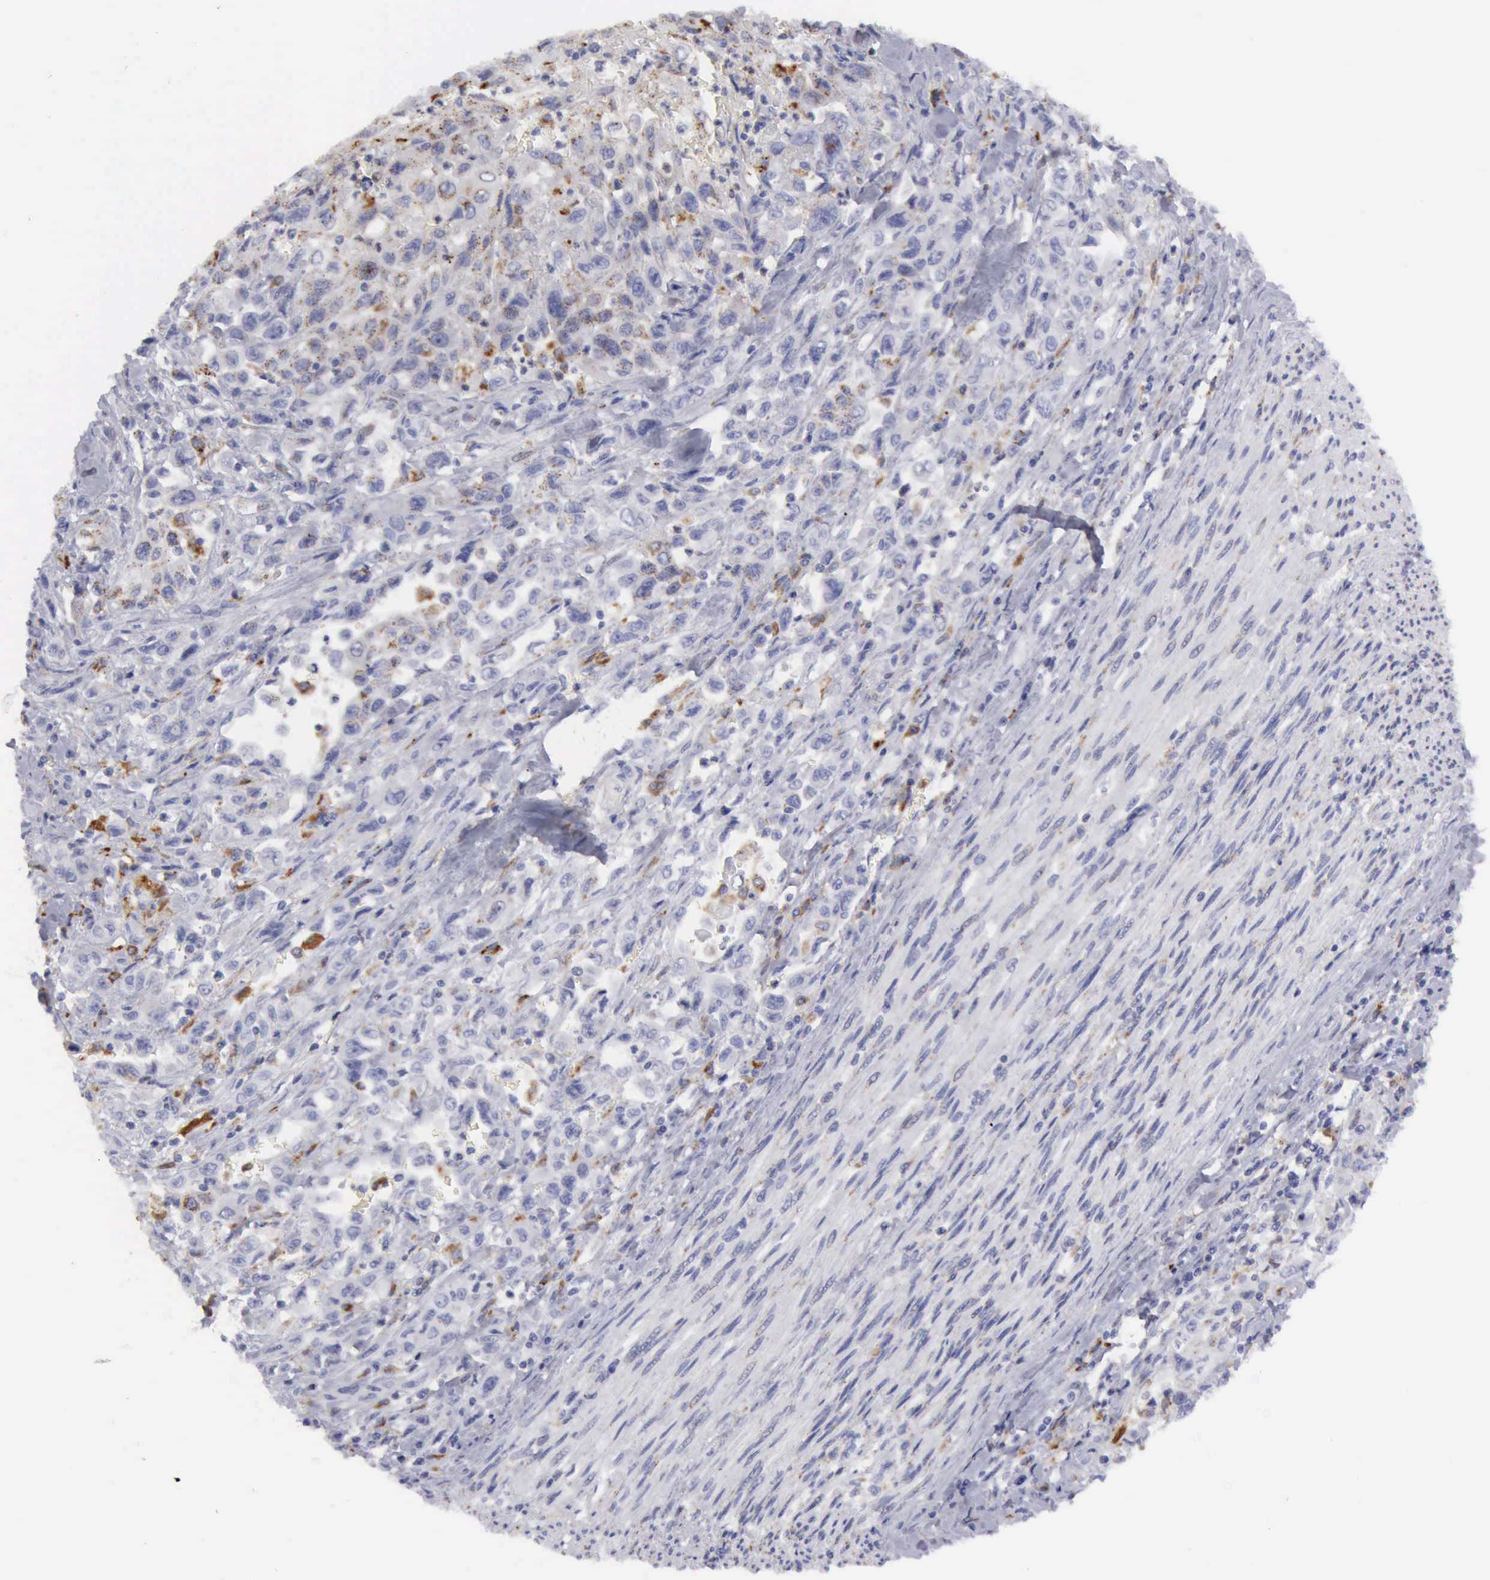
{"staining": {"intensity": "moderate", "quantity": "25%-75%", "location": "cytoplasmic/membranous"}, "tissue": "pancreatic cancer", "cell_type": "Tumor cells", "image_type": "cancer", "snomed": [{"axis": "morphology", "description": "Adenocarcinoma, NOS"}, {"axis": "topography", "description": "Pancreas"}], "caption": "Adenocarcinoma (pancreatic) was stained to show a protein in brown. There is medium levels of moderate cytoplasmic/membranous expression in approximately 25%-75% of tumor cells.", "gene": "CTSS", "patient": {"sex": "male", "age": 70}}